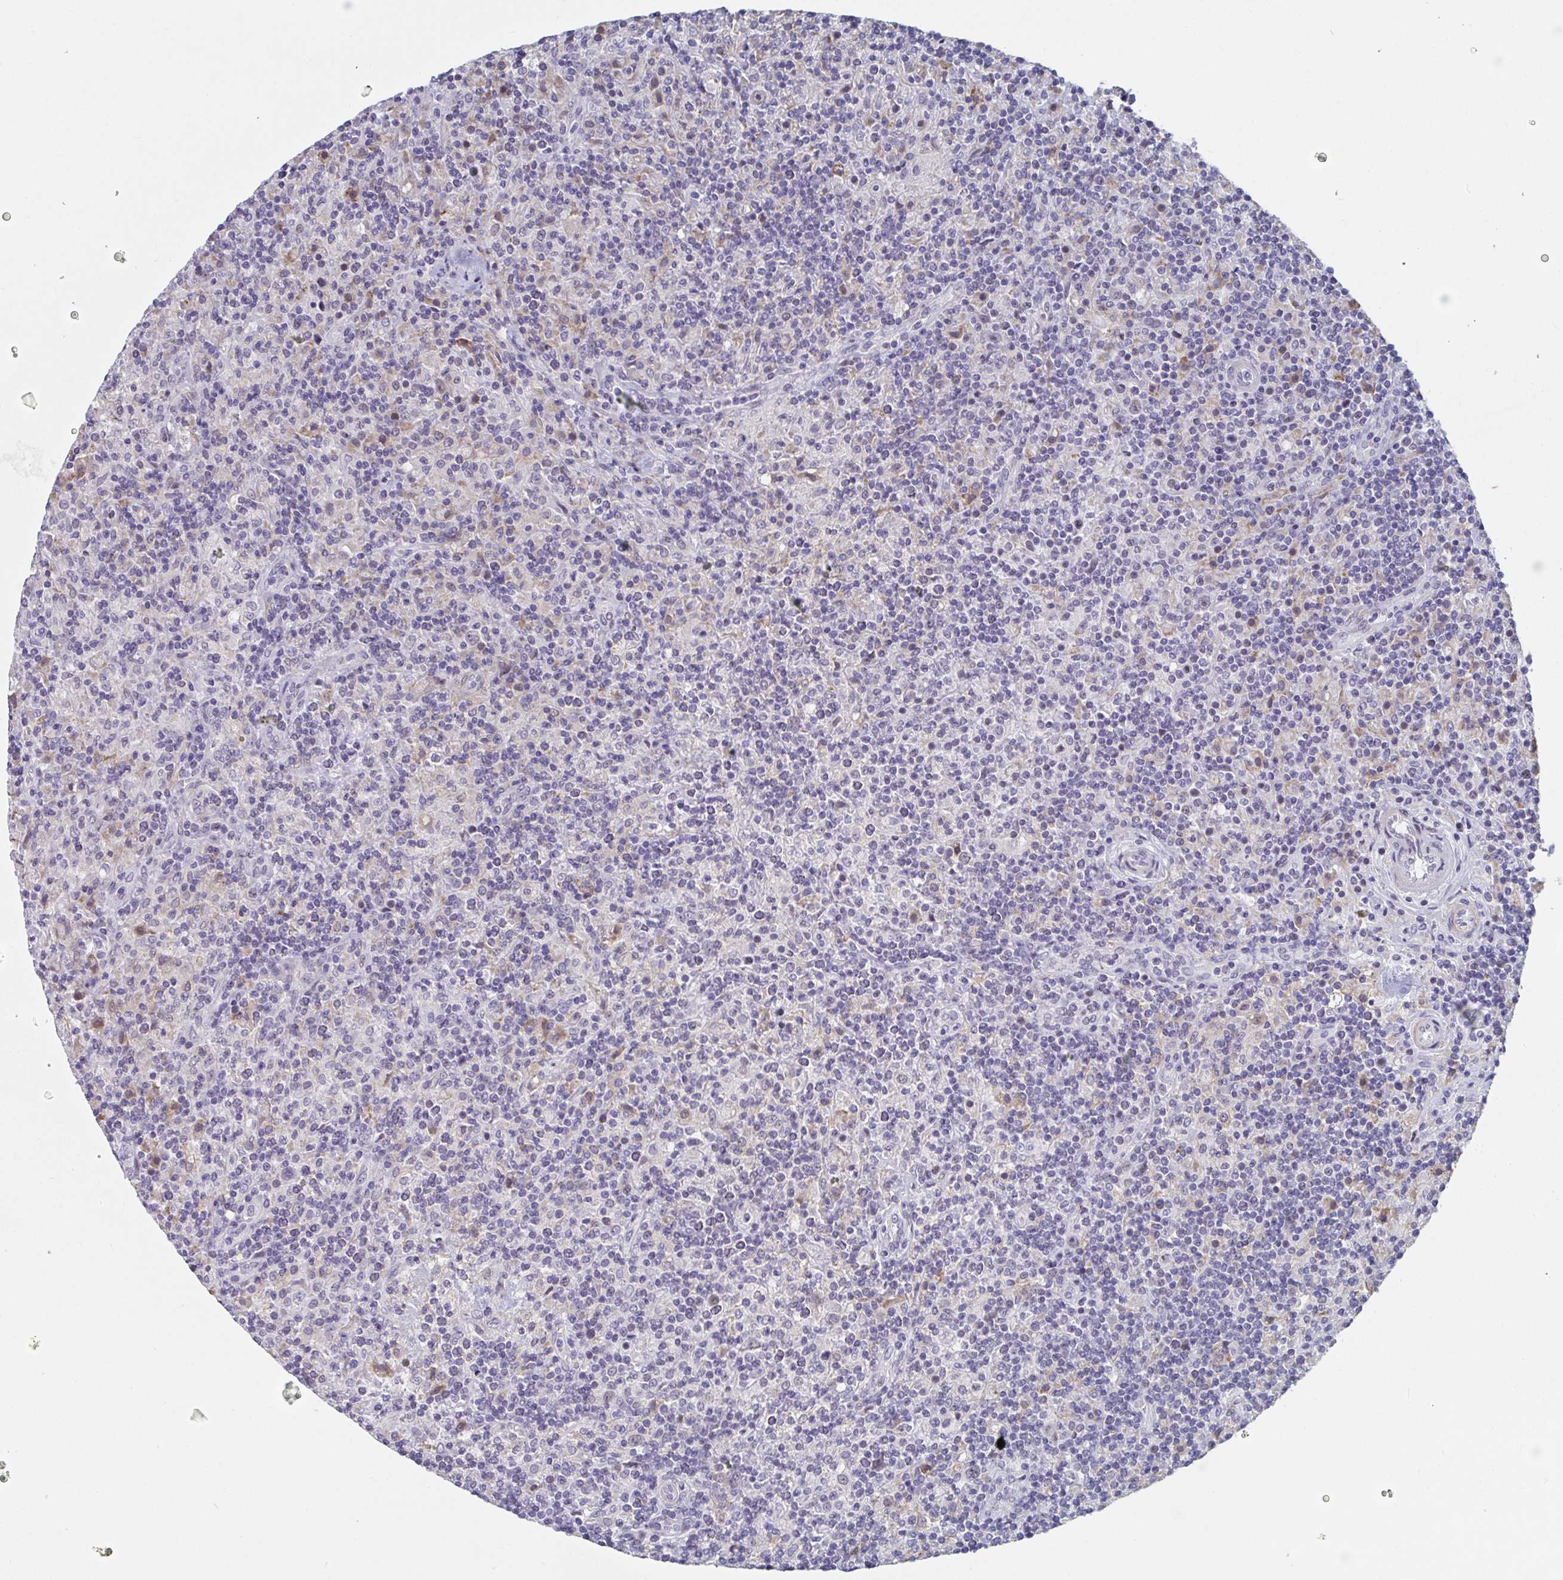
{"staining": {"intensity": "negative", "quantity": "none", "location": "none"}, "tissue": "lymphoma", "cell_type": "Tumor cells", "image_type": "cancer", "snomed": [{"axis": "morphology", "description": "Hodgkin's disease, NOS"}, {"axis": "topography", "description": "Lymph node"}], "caption": "This is an immunohistochemistry micrograph of human lymphoma. There is no expression in tumor cells.", "gene": "CENPT", "patient": {"sex": "male", "age": 70}}